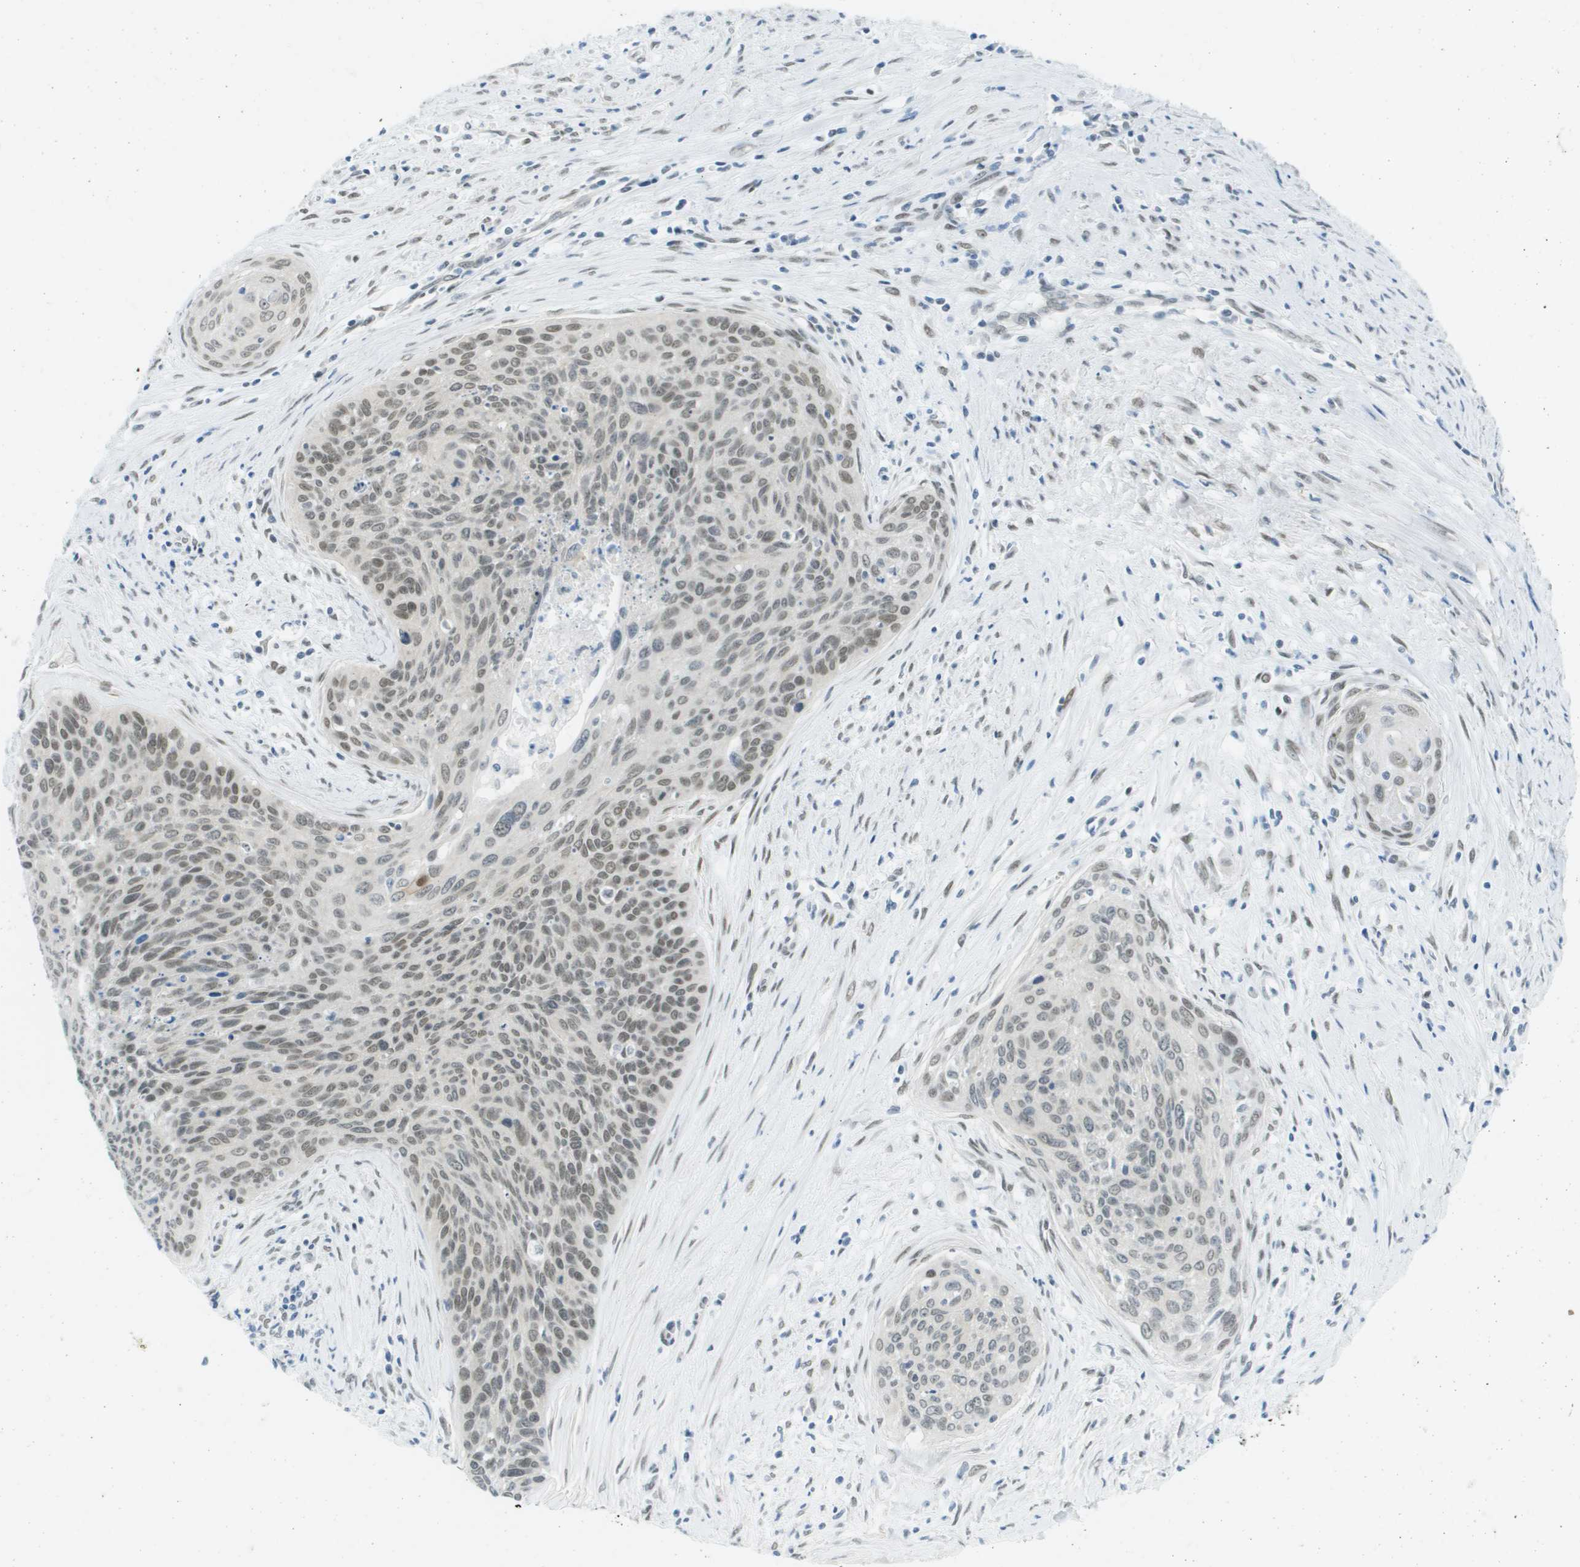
{"staining": {"intensity": "weak", "quantity": "25%-75%", "location": "nuclear"}, "tissue": "cervical cancer", "cell_type": "Tumor cells", "image_type": "cancer", "snomed": [{"axis": "morphology", "description": "Squamous cell carcinoma, NOS"}, {"axis": "topography", "description": "Cervix"}], "caption": "Immunohistochemistry (IHC) (DAB) staining of human squamous cell carcinoma (cervical) displays weak nuclear protein expression in approximately 25%-75% of tumor cells.", "gene": "ARID1B", "patient": {"sex": "female", "age": 55}}